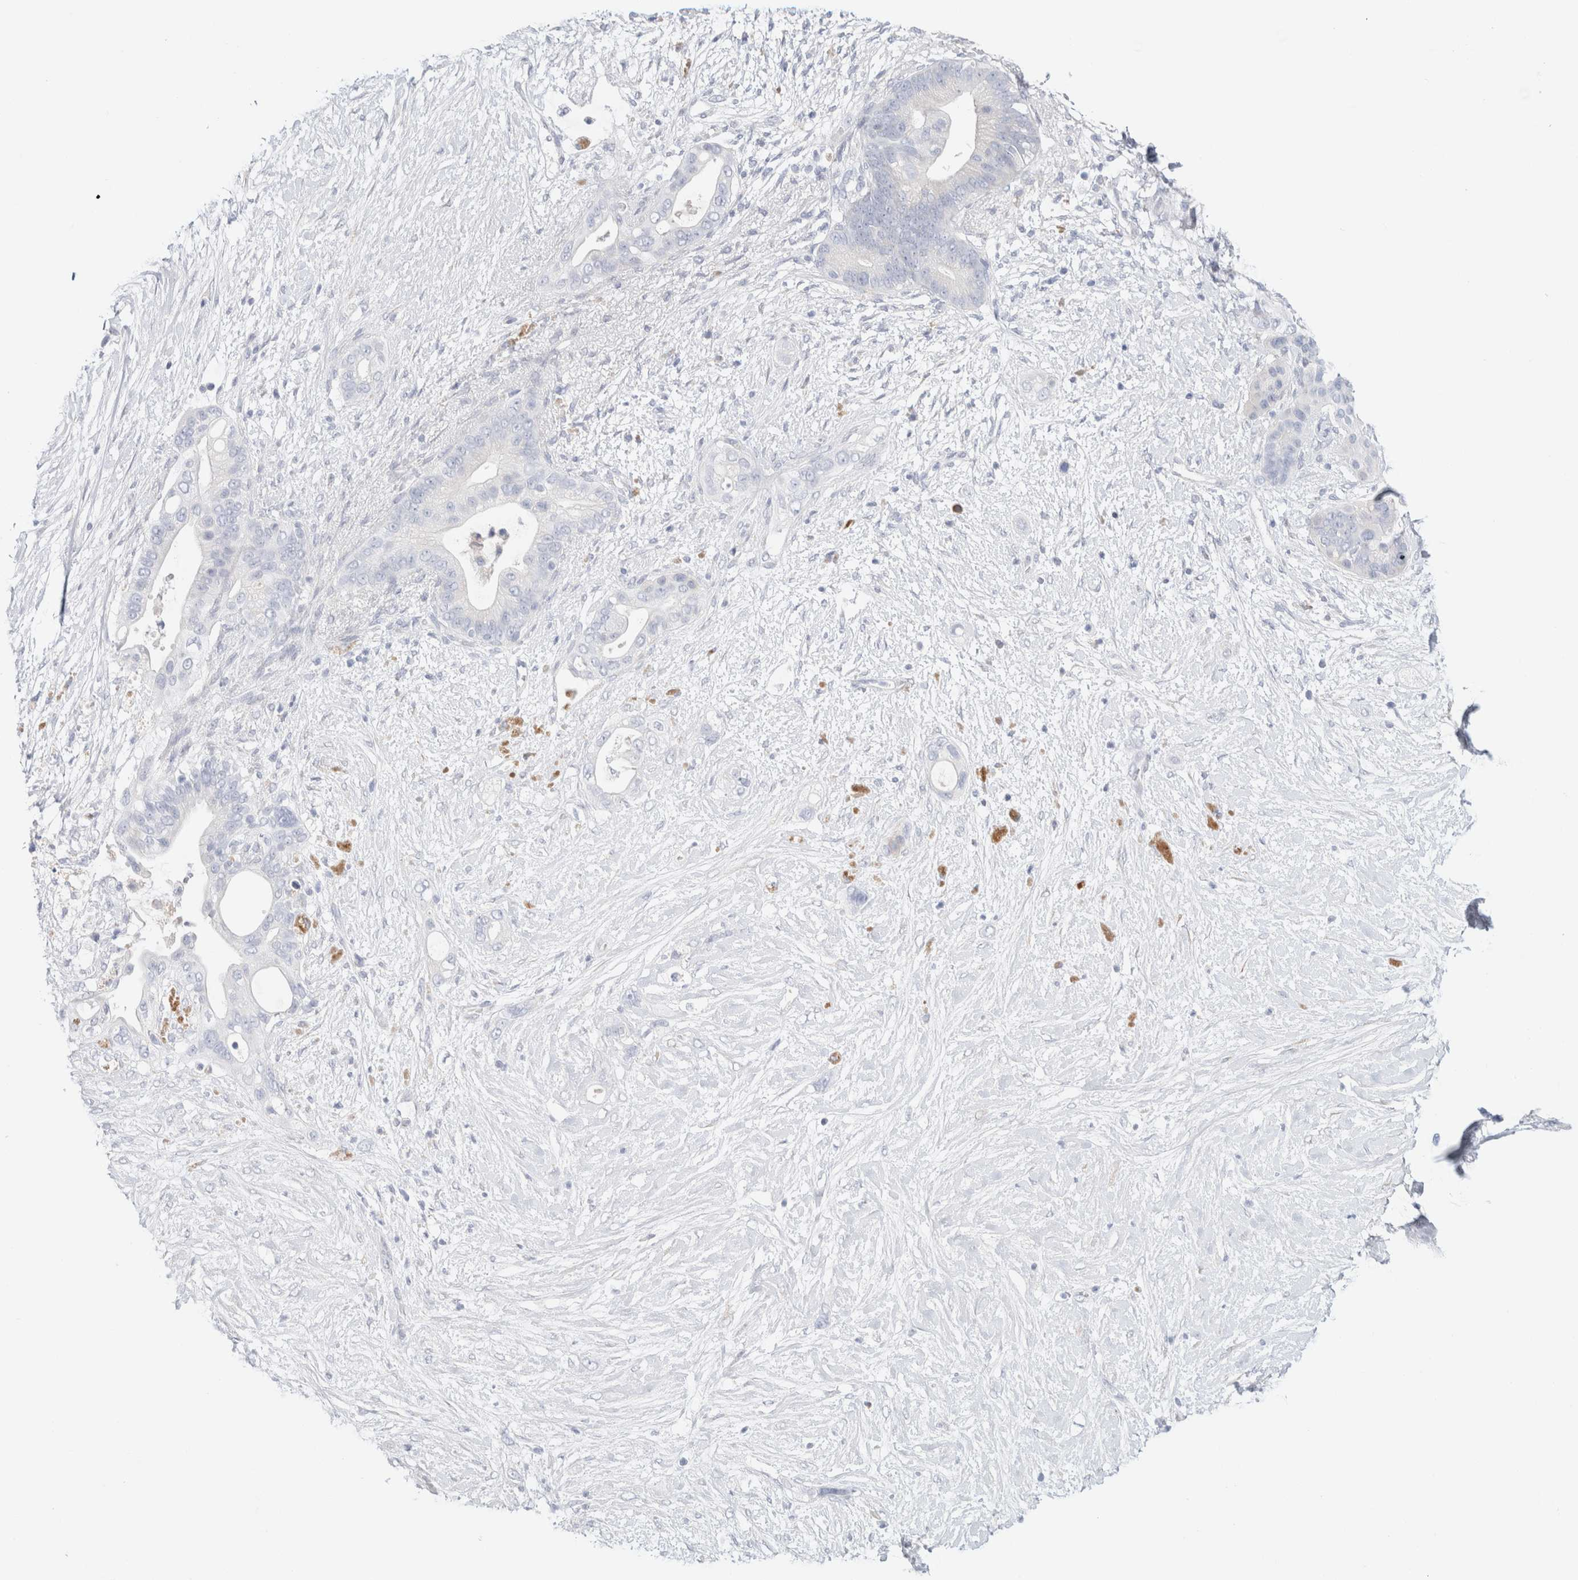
{"staining": {"intensity": "negative", "quantity": "none", "location": "none"}, "tissue": "pancreatic cancer", "cell_type": "Tumor cells", "image_type": "cancer", "snomed": [{"axis": "morphology", "description": "Adenocarcinoma, NOS"}, {"axis": "topography", "description": "Pancreas"}], "caption": "An immunohistochemistry (IHC) histopathology image of adenocarcinoma (pancreatic) is shown. There is no staining in tumor cells of adenocarcinoma (pancreatic).", "gene": "GADD45G", "patient": {"sex": "male", "age": 53}}